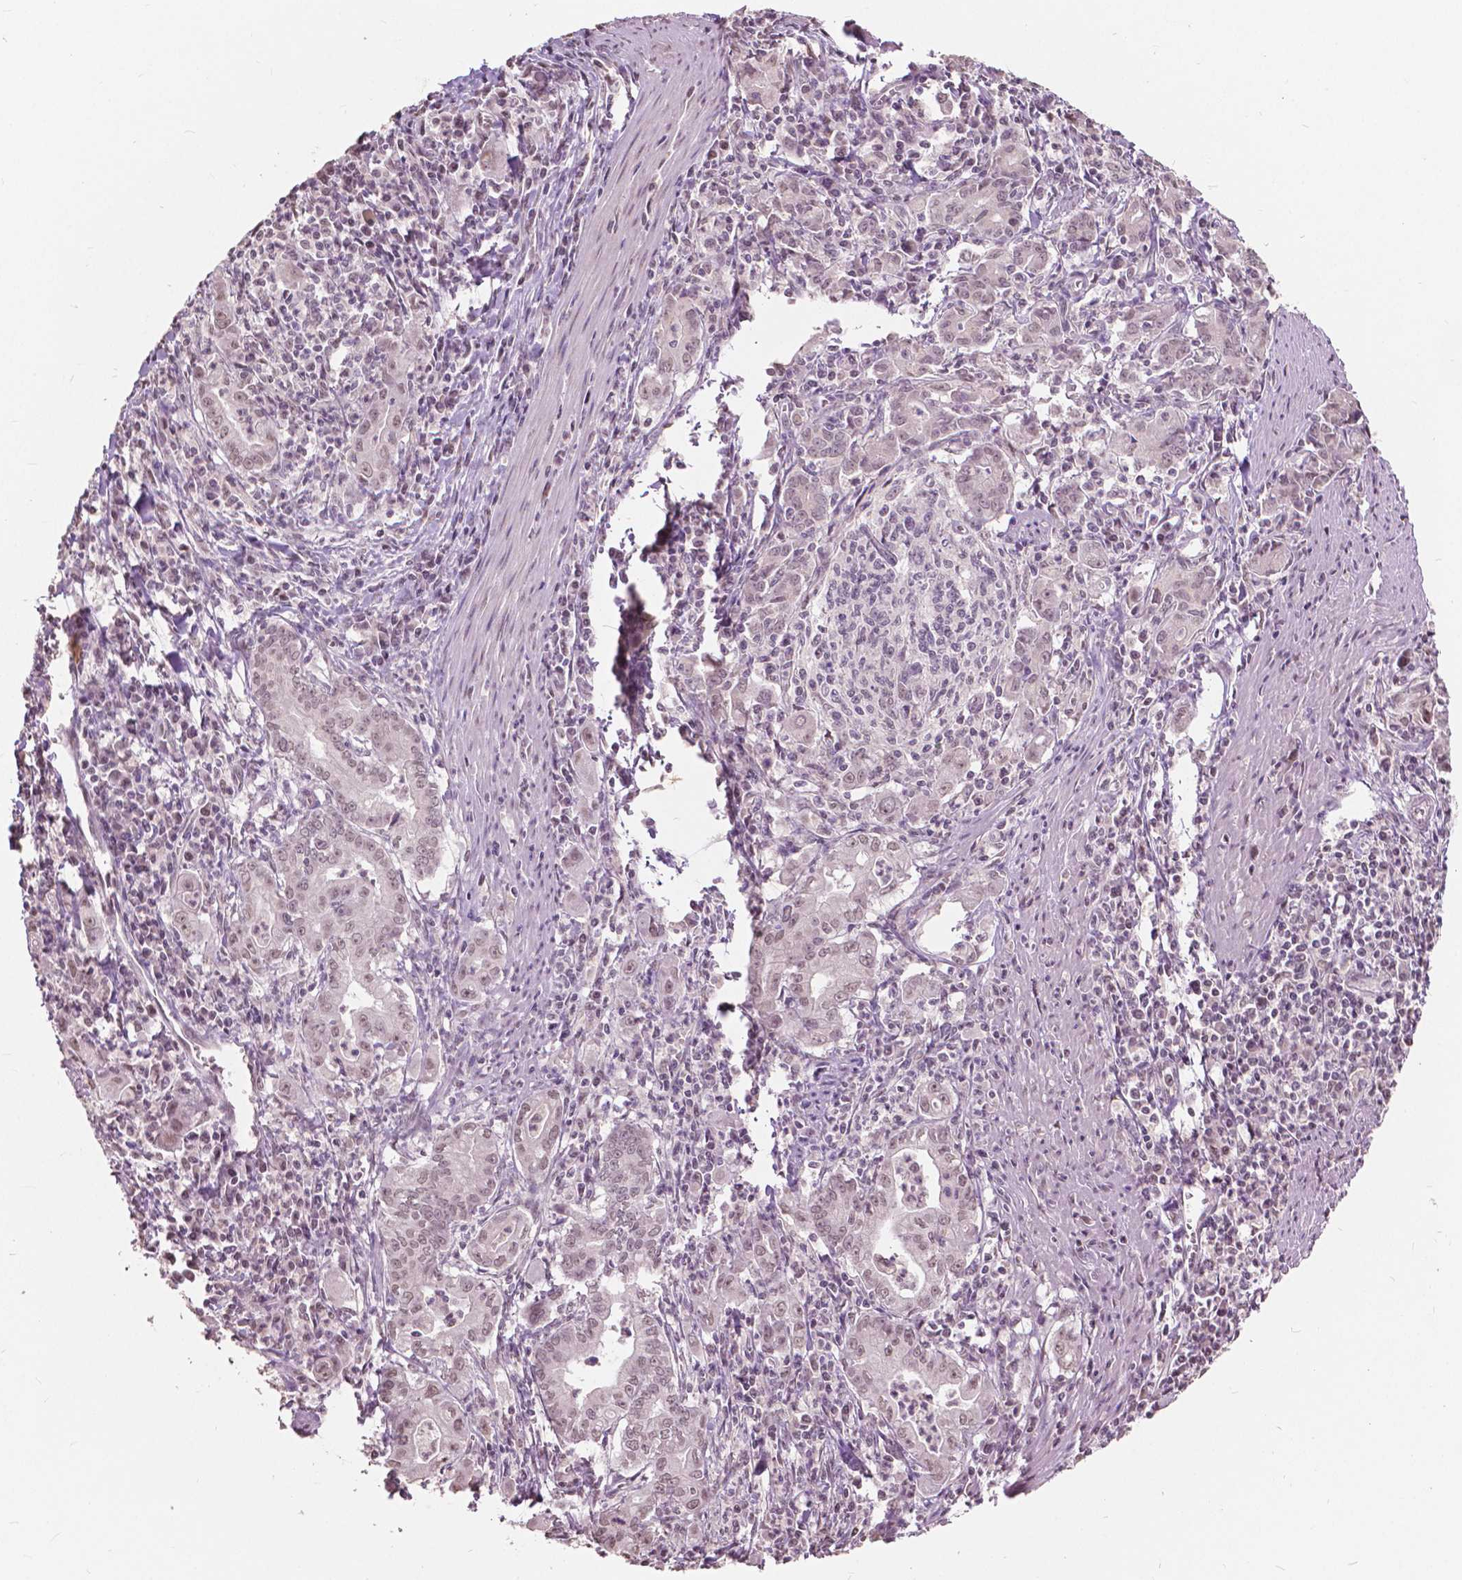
{"staining": {"intensity": "weak", "quantity": ">75%", "location": "nuclear"}, "tissue": "stomach cancer", "cell_type": "Tumor cells", "image_type": "cancer", "snomed": [{"axis": "morphology", "description": "Adenocarcinoma, NOS"}, {"axis": "topography", "description": "Stomach, upper"}], "caption": "The micrograph demonstrates a brown stain indicating the presence of a protein in the nuclear of tumor cells in stomach cancer (adenocarcinoma). Ihc stains the protein of interest in brown and the nuclei are stained blue.", "gene": "HOXA10", "patient": {"sex": "female", "age": 79}}